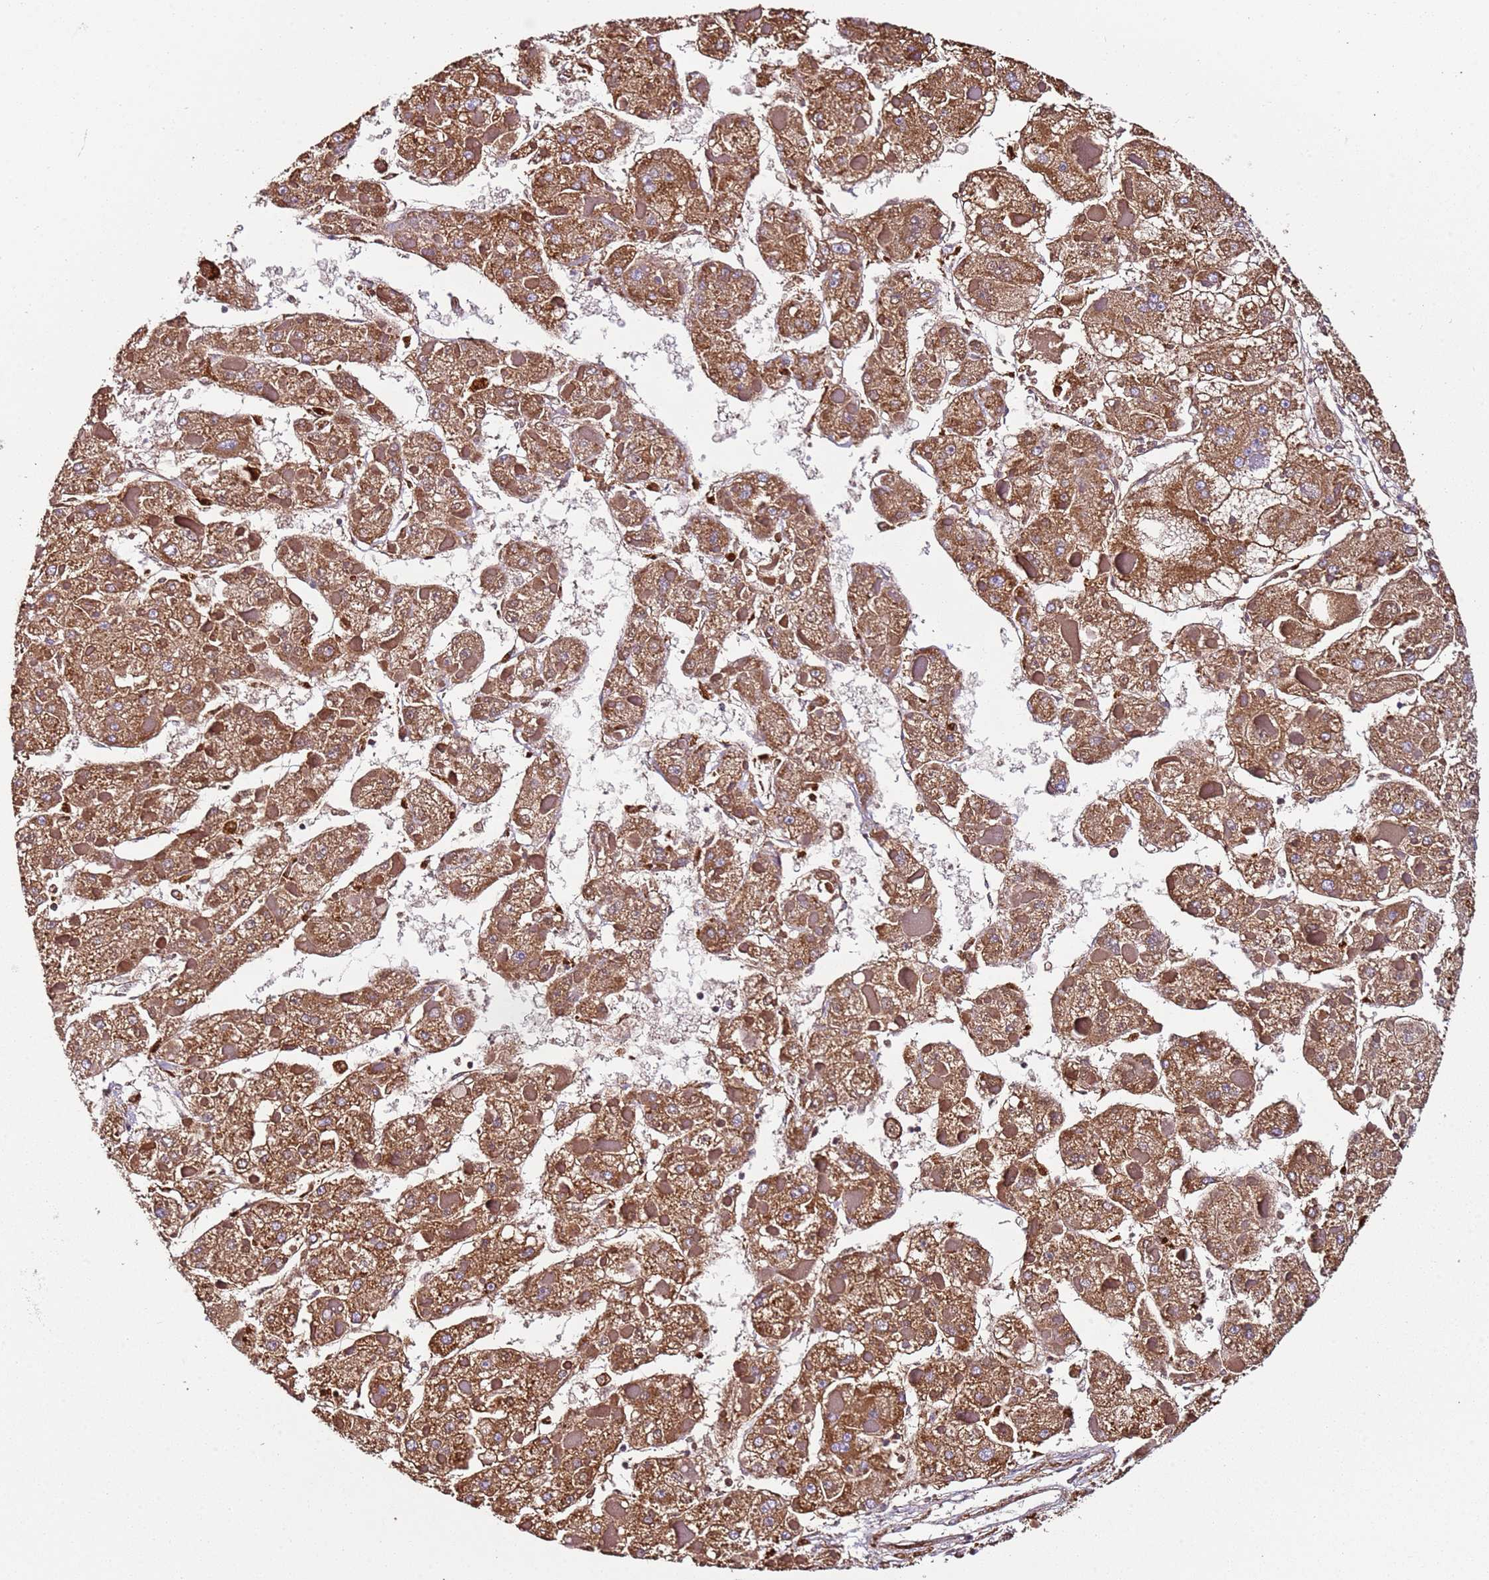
{"staining": {"intensity": "moderate", "quantity": ">75%", "location": "cytoplasmic/membranous"}, "tissue": "liver cancer", "cell_type": "Tumor cells", "image_type": "cancer", "snomed": [{"axis": "morphology", "description": "Carcinoma, Hepatocellular, NOS"}, {"axis": "topography", "description": "Liver"}], "caption": "The photomicrograph demonstrates immunohistochemical staining of liver hepatocellular carcinoma. There is moderate cytoplasmic/membranous staining is seen in about >75% of tumor cells. Using DAB (brown) and hematoxylin (blue) stains, captured at high magnification using brightfield microscopy.", "gene": "RMND5A", "patient": {"sex": "female", "age": 73}}